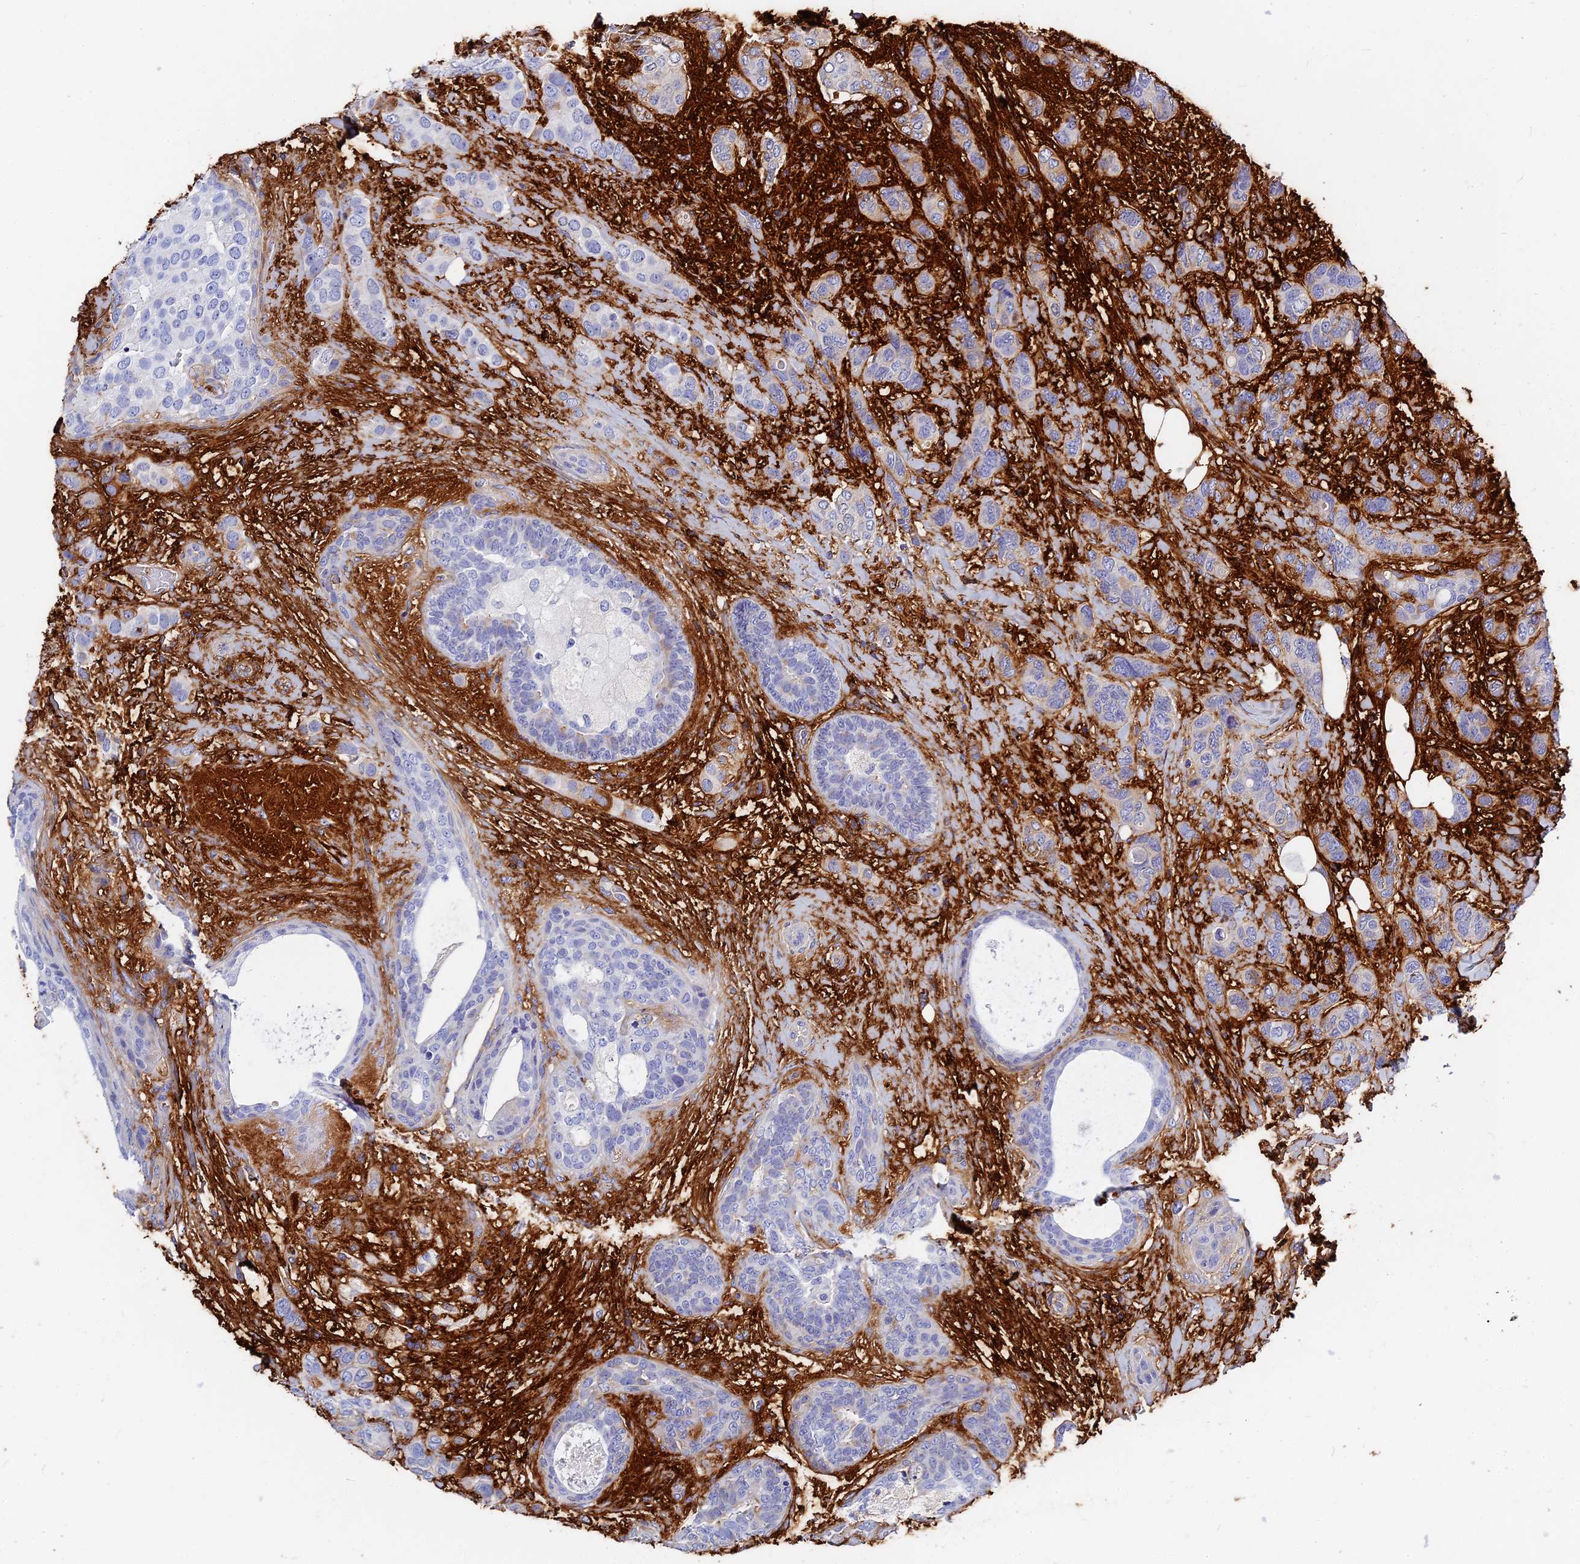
{"staining": {"intensity": "negative", "quantity": "none", "location": "none"}, "tissue": "breast cancer", "cell_type": "Tumor cells", "image_type": "cancer", "snomed": [{"axis": "morphology", "description": "Lobular carcinoma"}, {"axis": "topography", "description": "Breast"}], "caption": "This is an immunohistochemistry photomicrograph of human breast cancer. There is no positivity in tumor cells.", "gene": "ITIH1", "patient": {"sex": "female", "age": 51}}